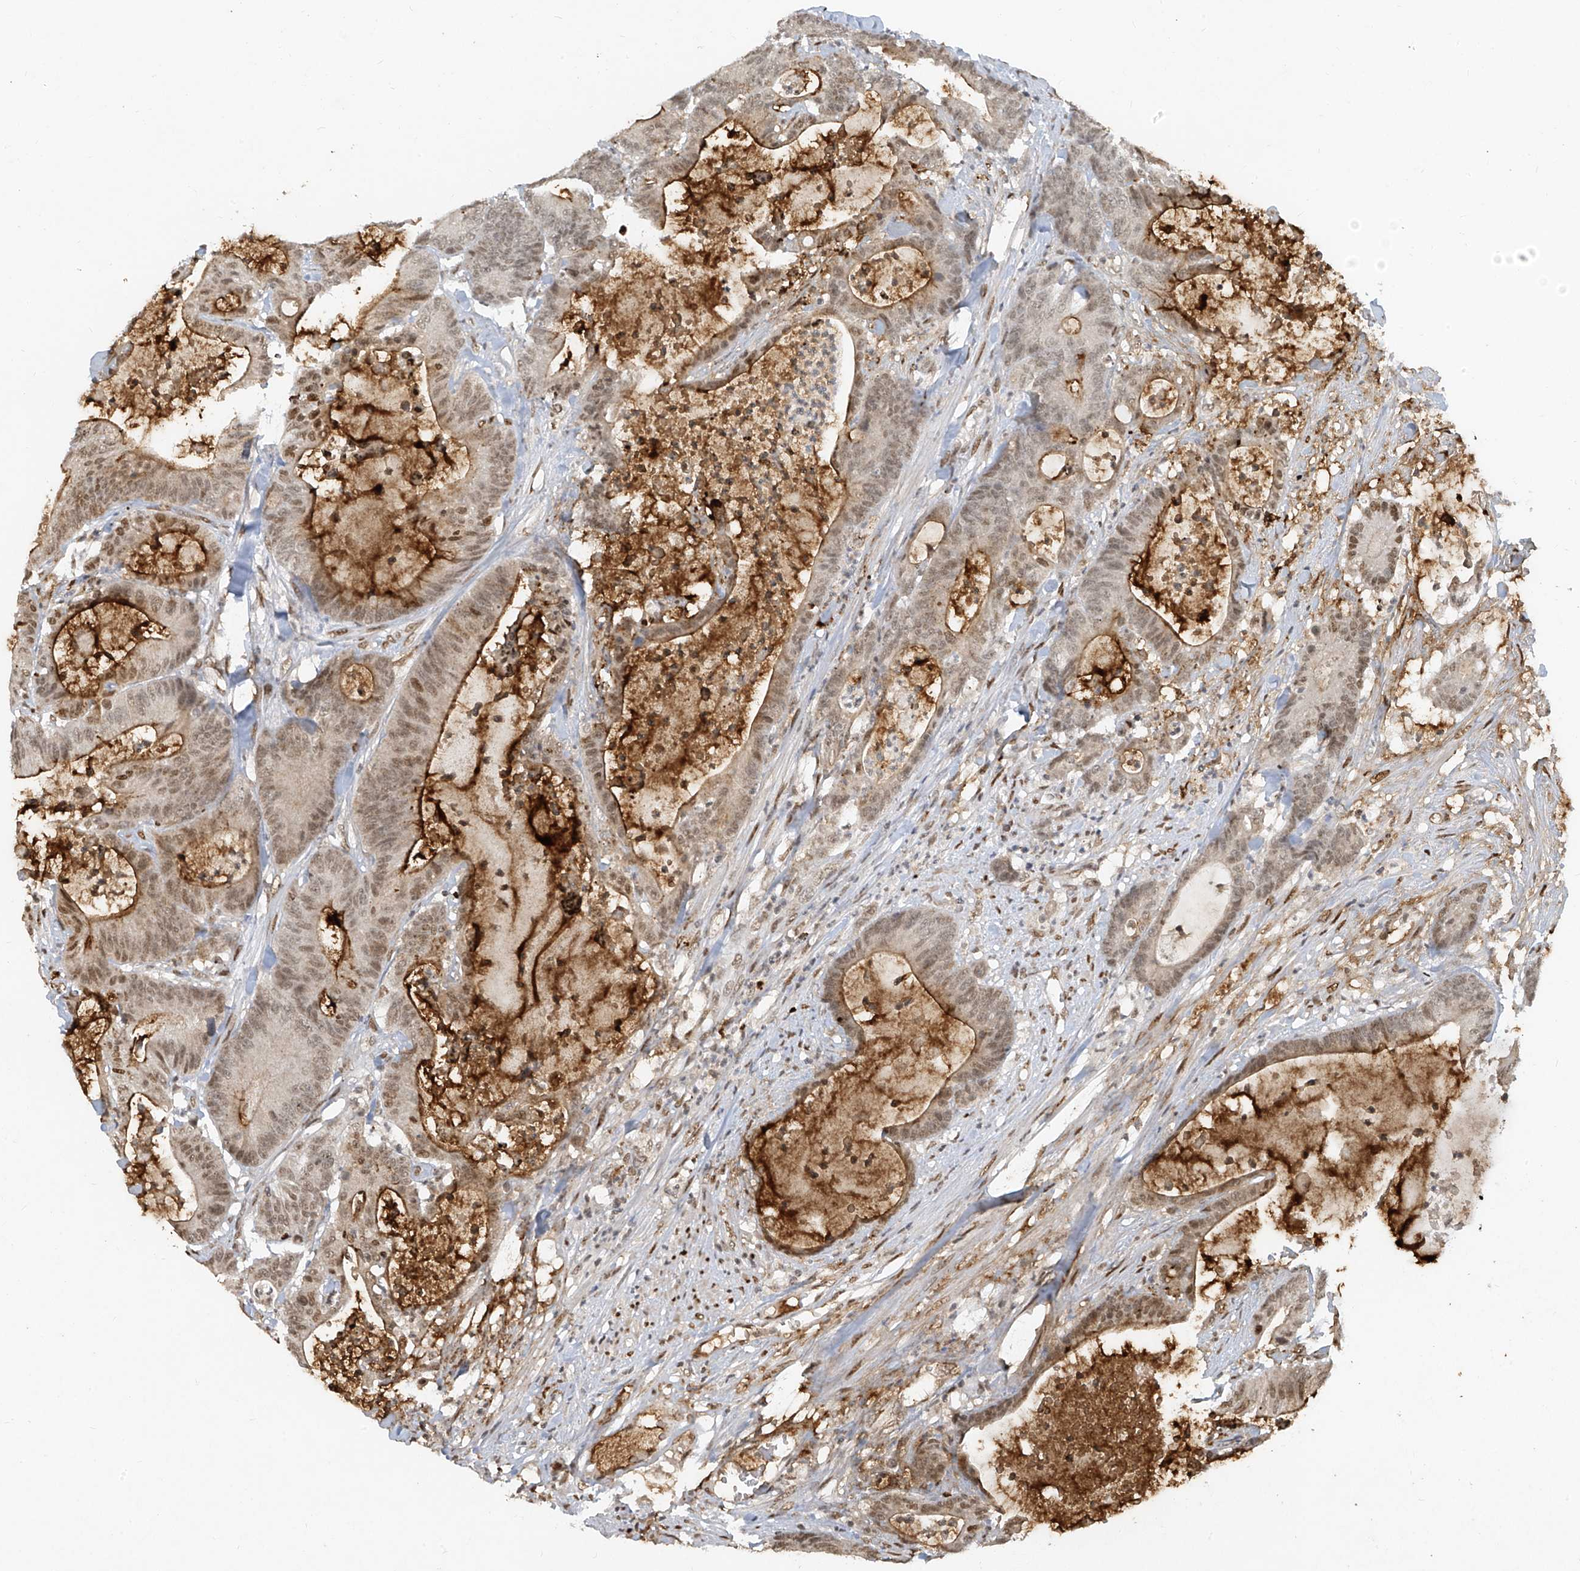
{"staining": {"intensity": "moderate", "quantity": ">75%", "location": "nuclear"}, "tissue": "colorectal cancer", "cell_type": "Tumor cells", "image_type": "cancer", "snomed": [{"axis": "morphology", "description": "Adenocarcinoma, NOS"}, {"axis": "topography", "description": "Colon"}], "caption": "Immunohistochemistry (IHC) (DAB) staining of colorectal cancer exhibits moderate nuclear protein expression in about >75% of tumor cells.", "gene": "ATRIP", "patient": {"sex": "female", "age": 84}}